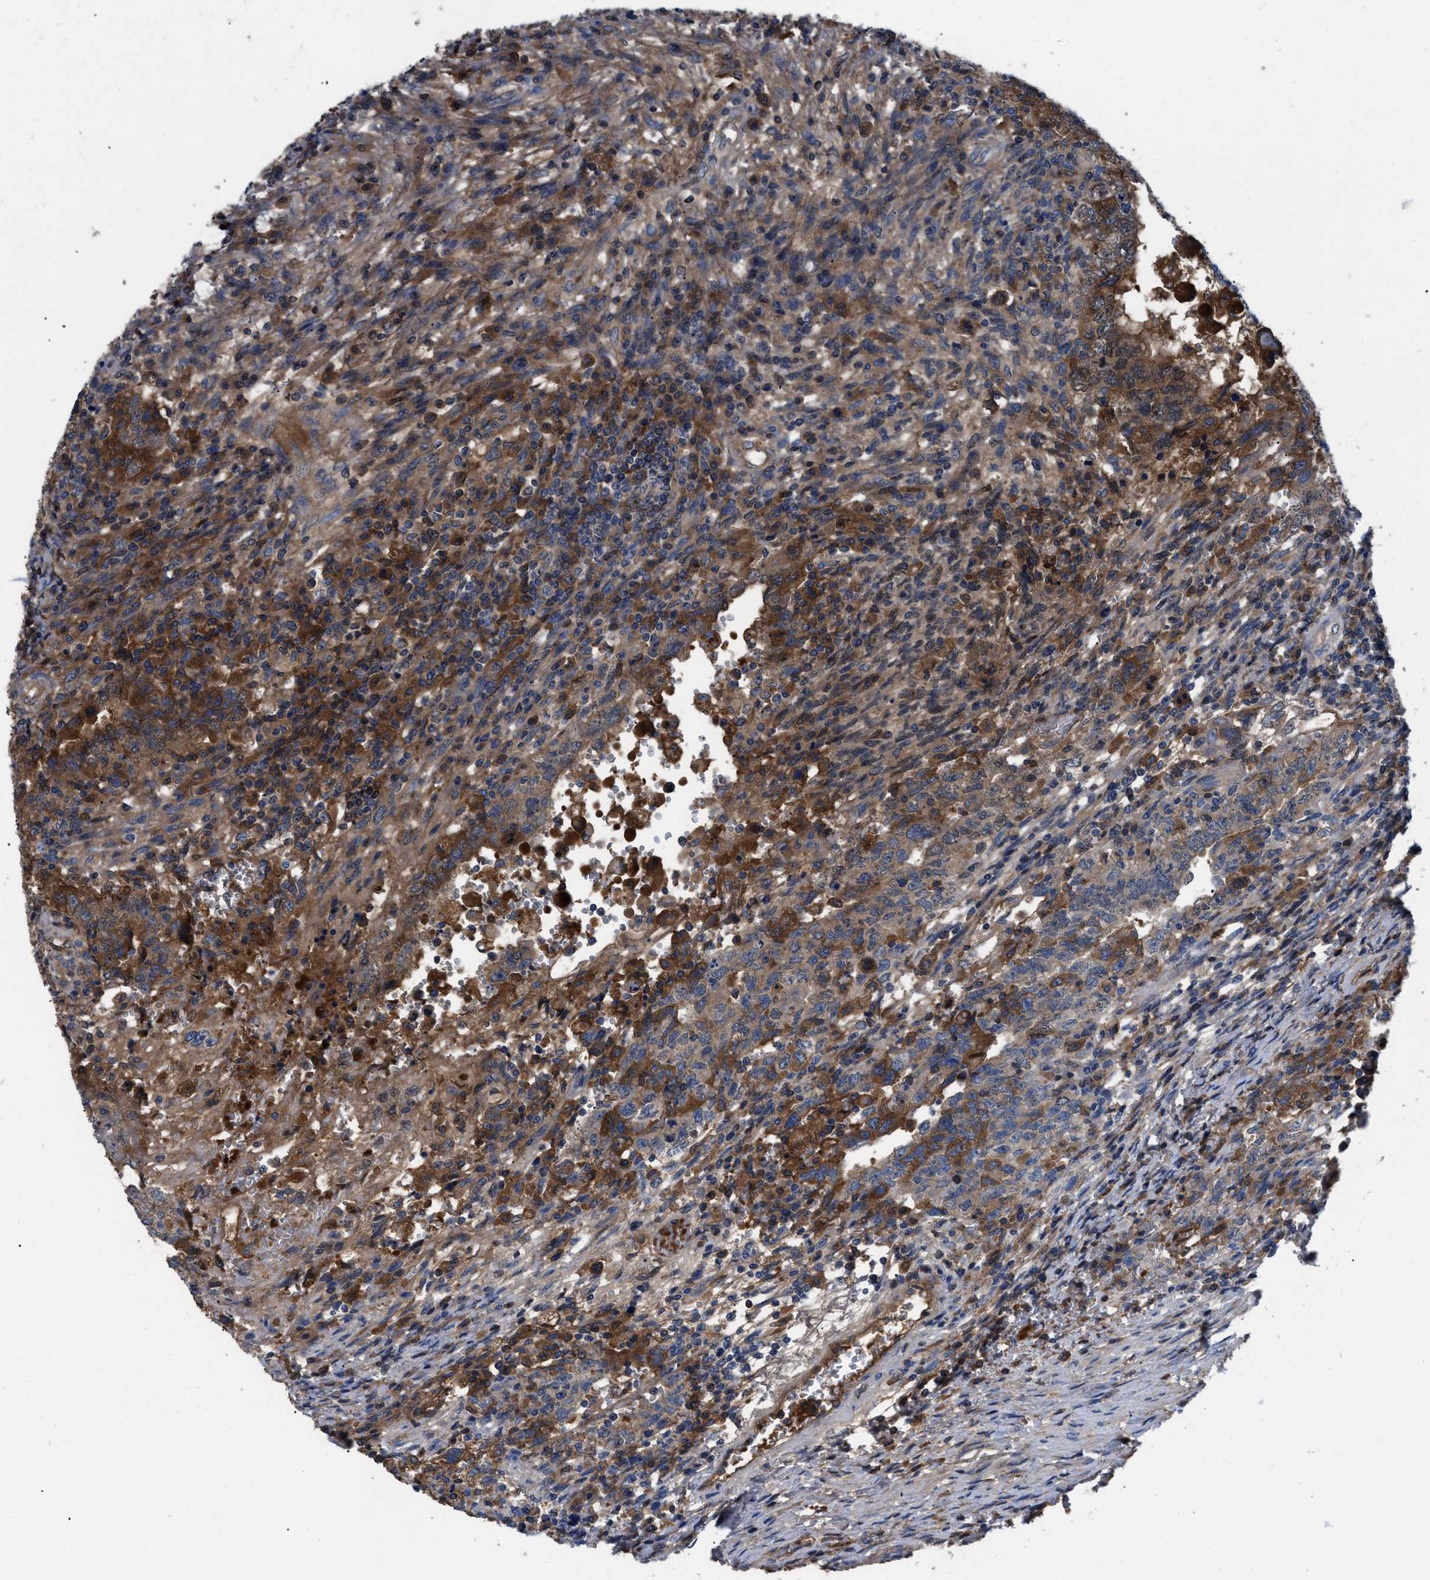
{"staining": {"intensity": "strong", "quantity": ">75%", "location": "cytoplasmic/membranous"}, "tissue": "testis cancer", "cell_type": "Tumor cells", "image_type": "cancer", "snomed": [{"axis": "morphology", "description": "Carcinoma, Embryonal, NOS"}, {"axis": "topography", "description": "Testis"}], "caption": "This is a photomicrograph of immunohistochemistry (IHC) staining of testis cancer (embryonal carcinoma), which shows strong expression in the cytoplasmic/membranous of tumor cells.", "gene": "SERPINA6", "patient": {"sex": "male", "age": 26}}